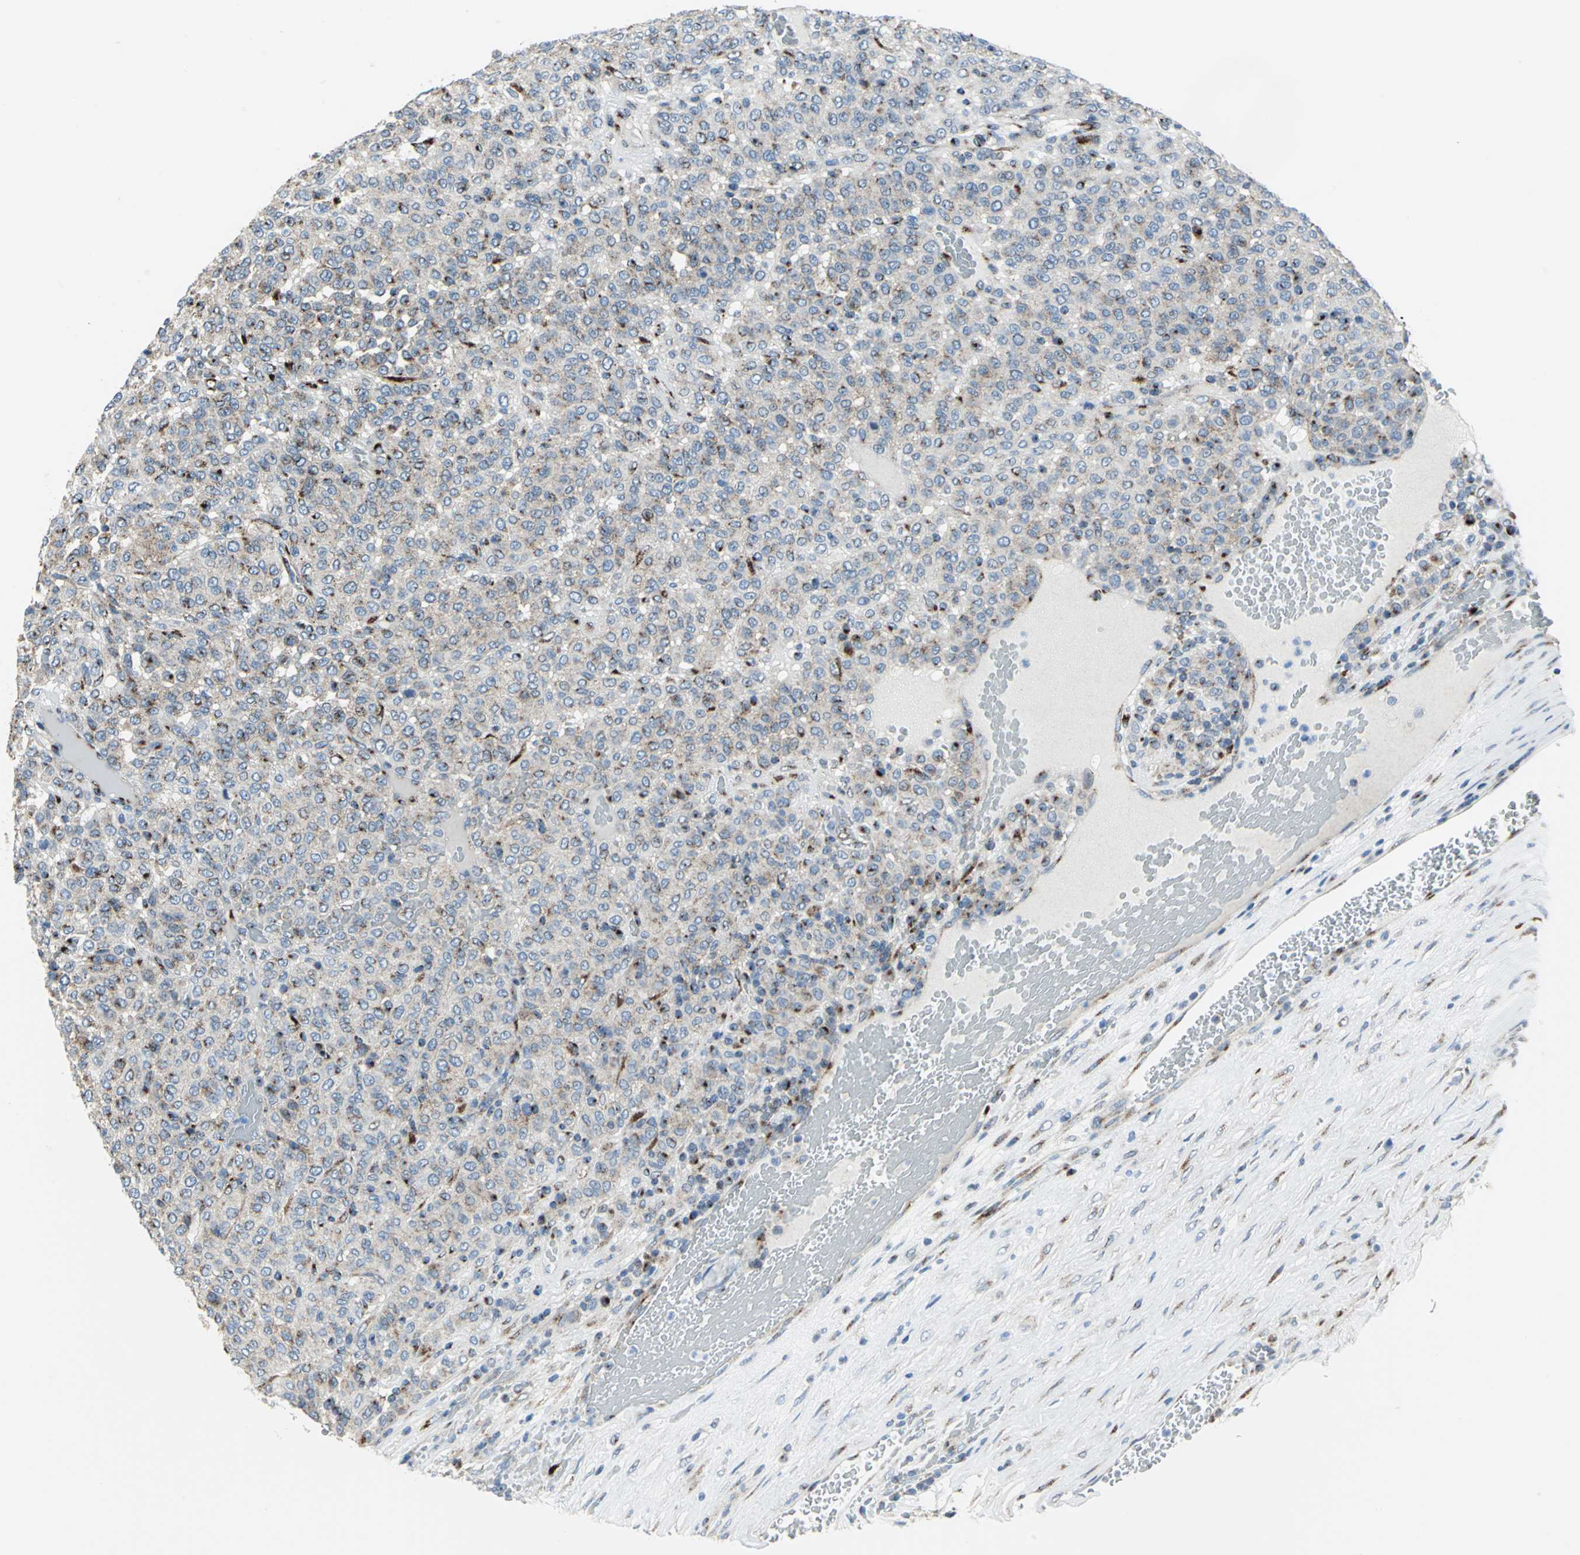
{"staining": {"intensity": "moderate", "quantity": ">75%", "location": "cytoplasmic/membranous"}, "tissue": "melanoma", "cell_type": "Tumor cells", "image_type": "cancer", "snomed": [{"axis": "morphology", "description": "Malignant melanoma, Metastatic site"}, {"axis": "topography", "description": "Pancreas"}], "caption": "Malignant melanoma (metastatic site) was stained to show a protein in brown. There is medium levels of moderate cytoplasmic/membranous expression in approximately >75% of tumor cells.", "gene": "GPR3", "patient": {"sex": "female", "age": 30}}